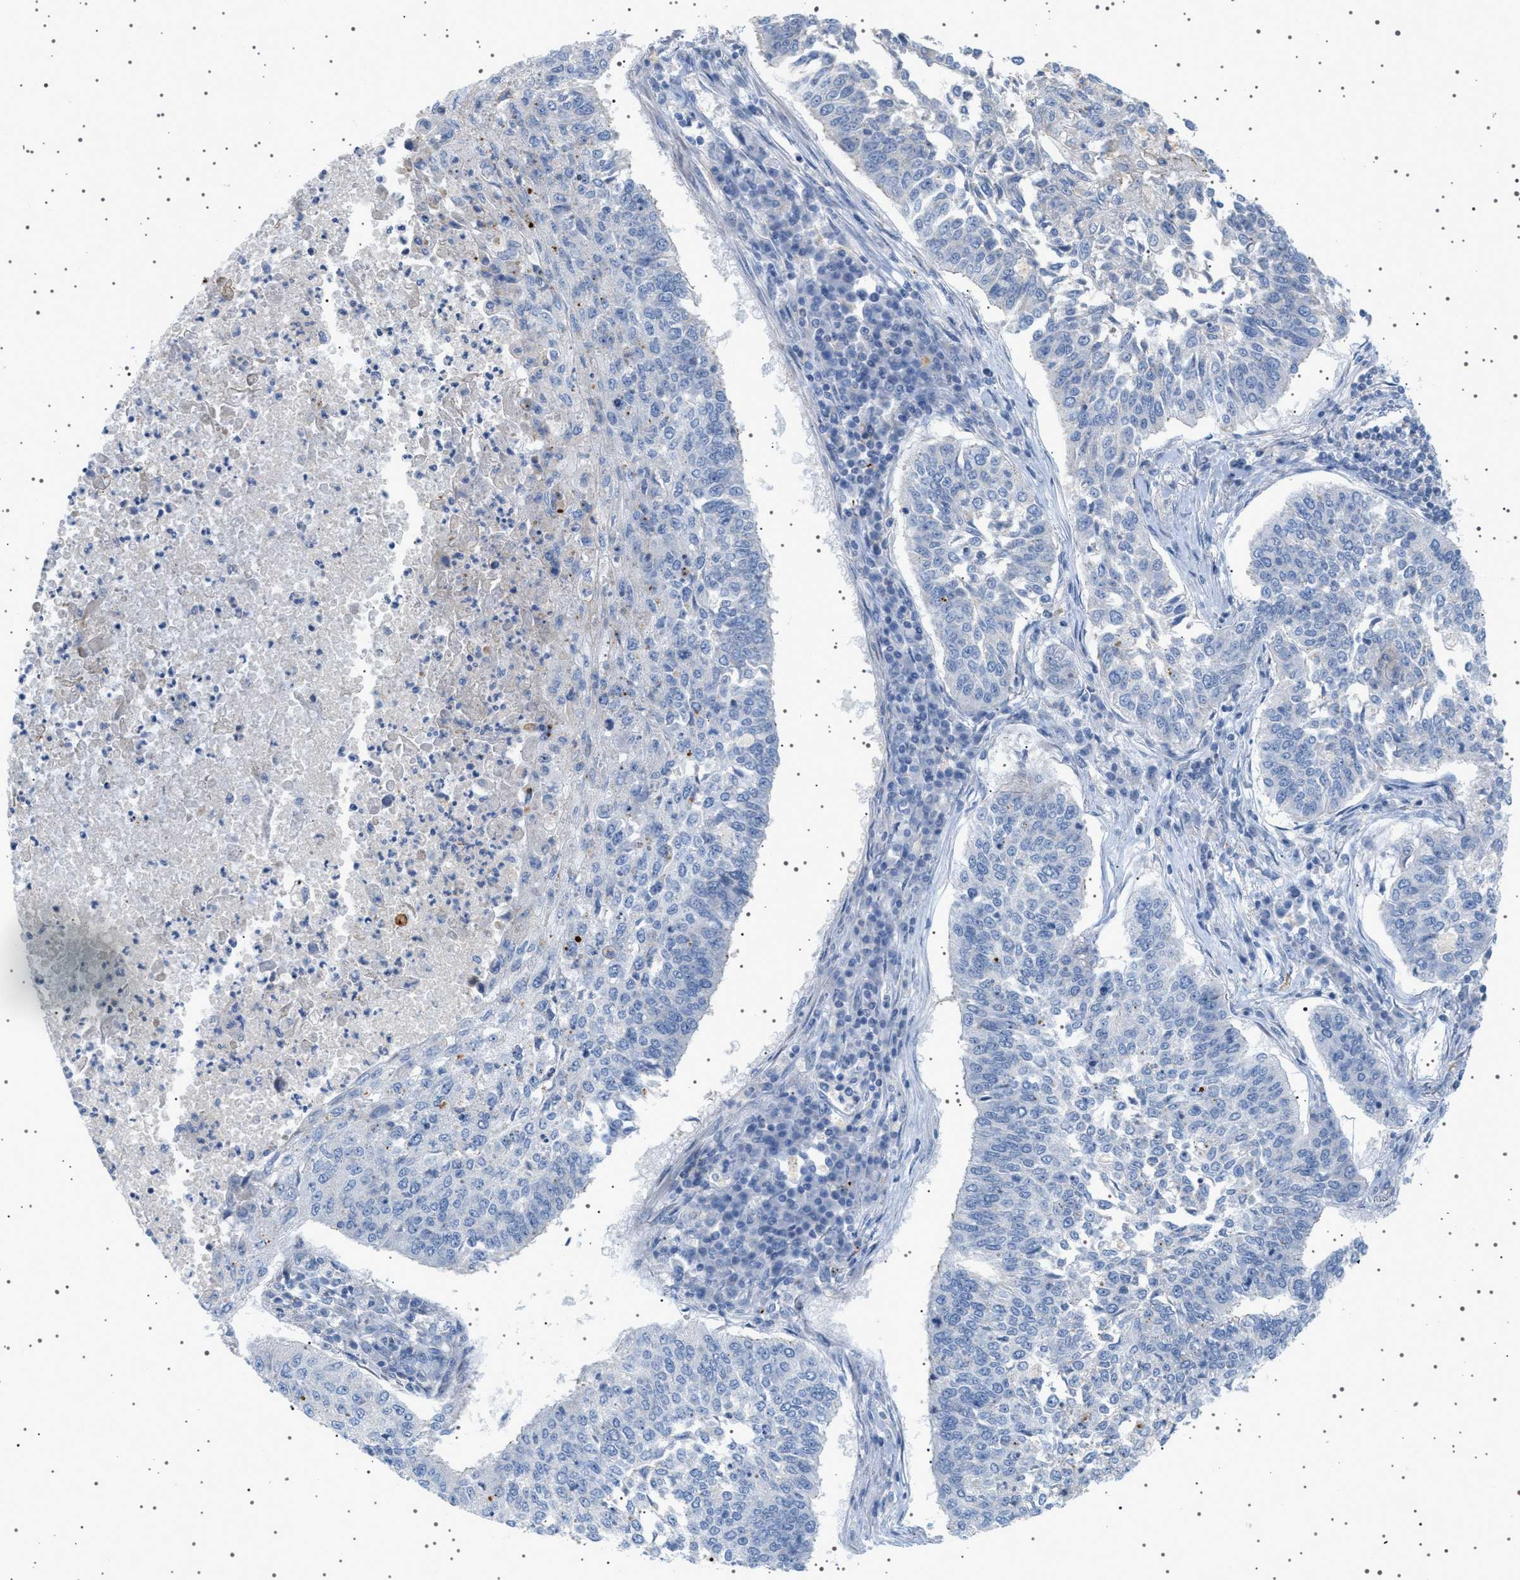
{"staining": {"intensity": "negative", "quantity": "none", "location": "none"}, "tissue": "lung cancer", "cell_type": "Tumor cells", "image_type": "cancer", "snomed": [{"axis": "morphology", "description": "Normal tissue, NOS"}, {"axis": "morphology", "description": "Squamous cell carcinoma, NOS"}, {"axis": "topography", "description": "Cartilage tissue"}, {"axis": "topography", "description": "Bronchus"}, {"axis": "topography", "description": "Lung"}], "caption": "Photomicrograph shows no significant protein staining in tumor cells of lung squamous cell carcinoma.", "gene": "ADCY10", "patient": {"sex": "female", "age": 49}}